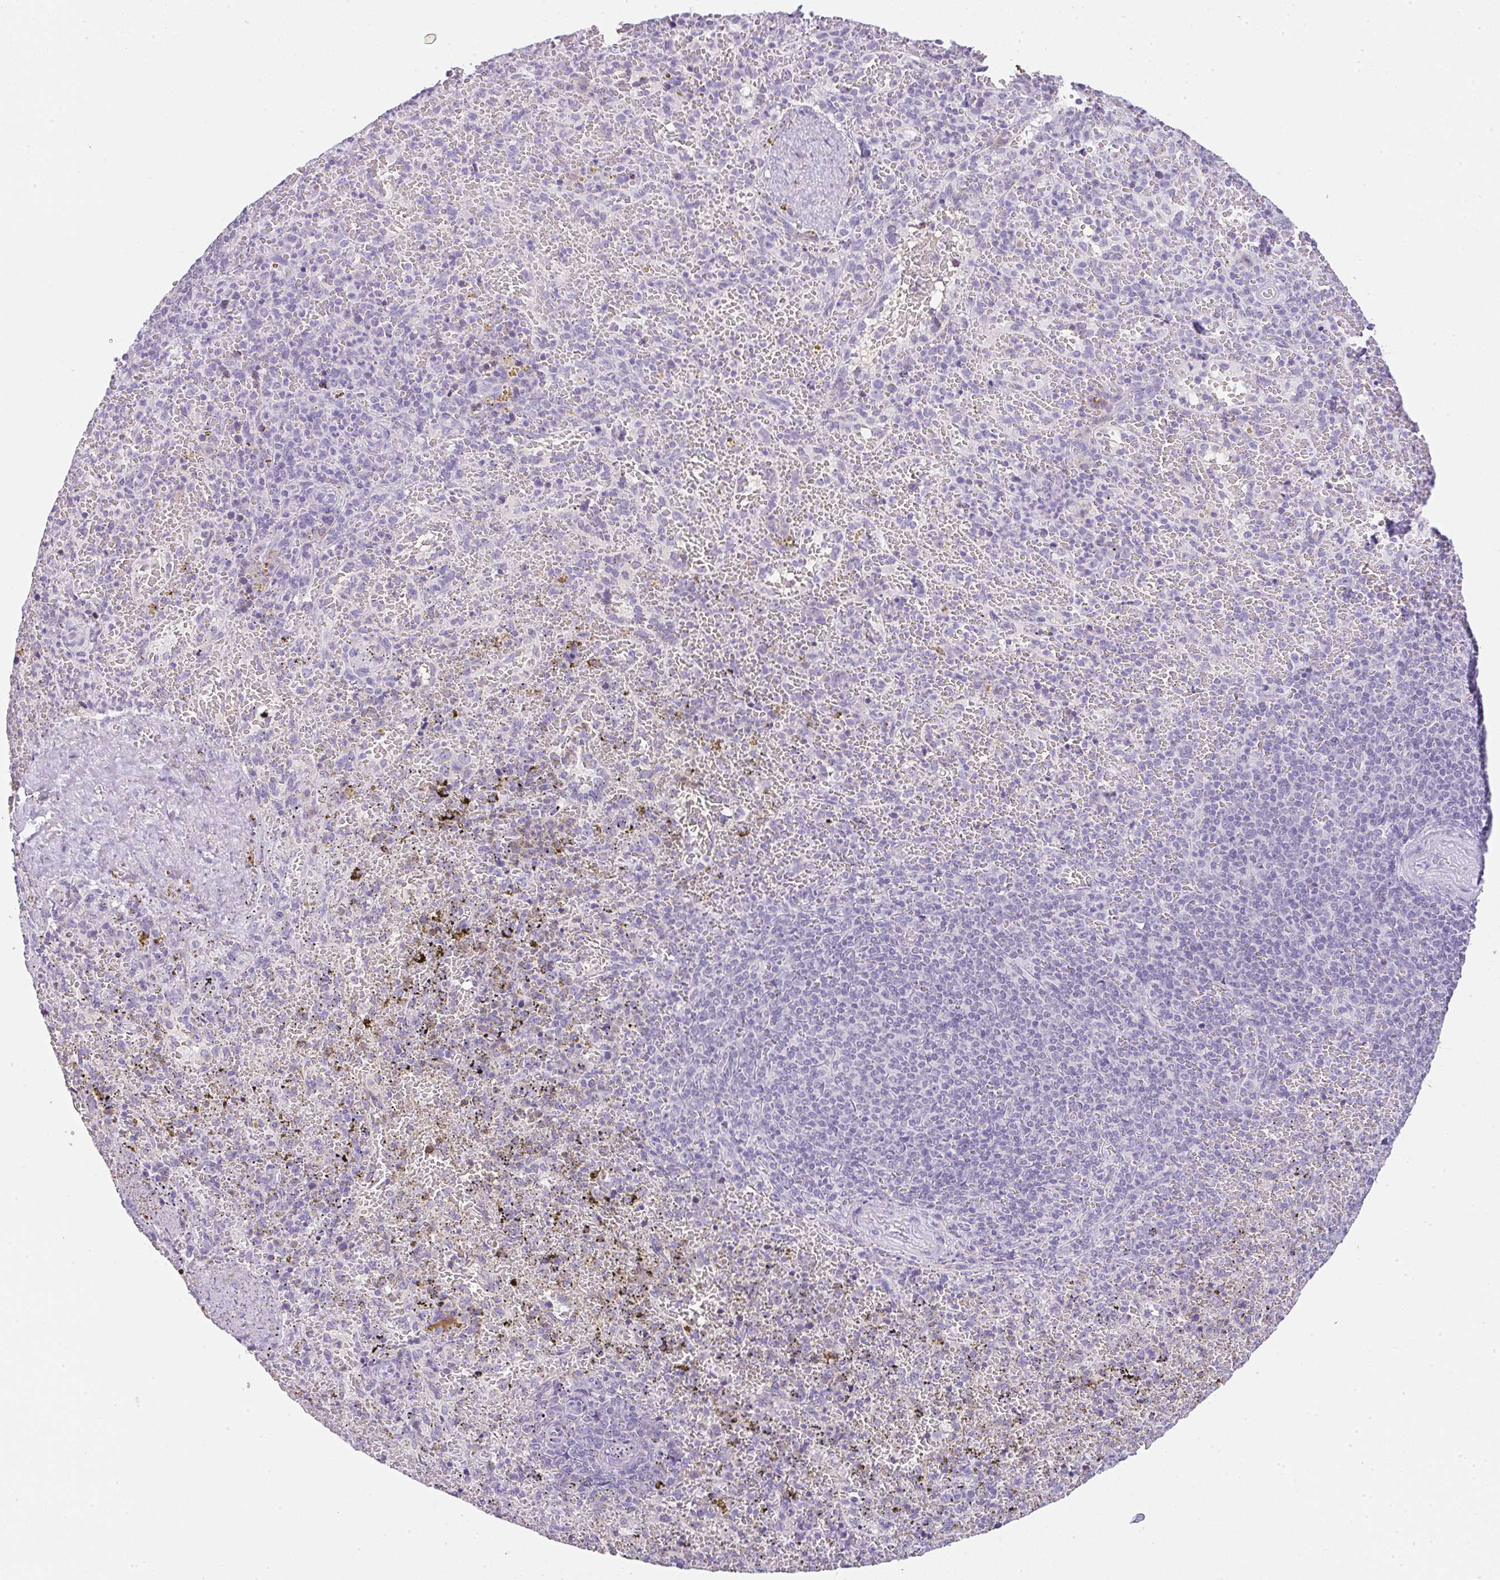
{"staining": {"intensity": "negative", "quantity": "none", "location": "none"}, "tissue": "spleen", "cell_type": "Cells in red pulp", "image_type": "normal", "snomed": [{"axis": "morphology", "description": "Normal tissue, NOS"}, {"axis": "topography", "description": "Spleen"}], "caption": "Benign spleen was stained to show a protein in brown. There is no significant staining in cells in red pulp. (Brightfield microscopy of DAB immunohistochemistry (IHC) at high magnification).", "gene": "LPAR4", "patient": {"sex": "female", "age": 50}}